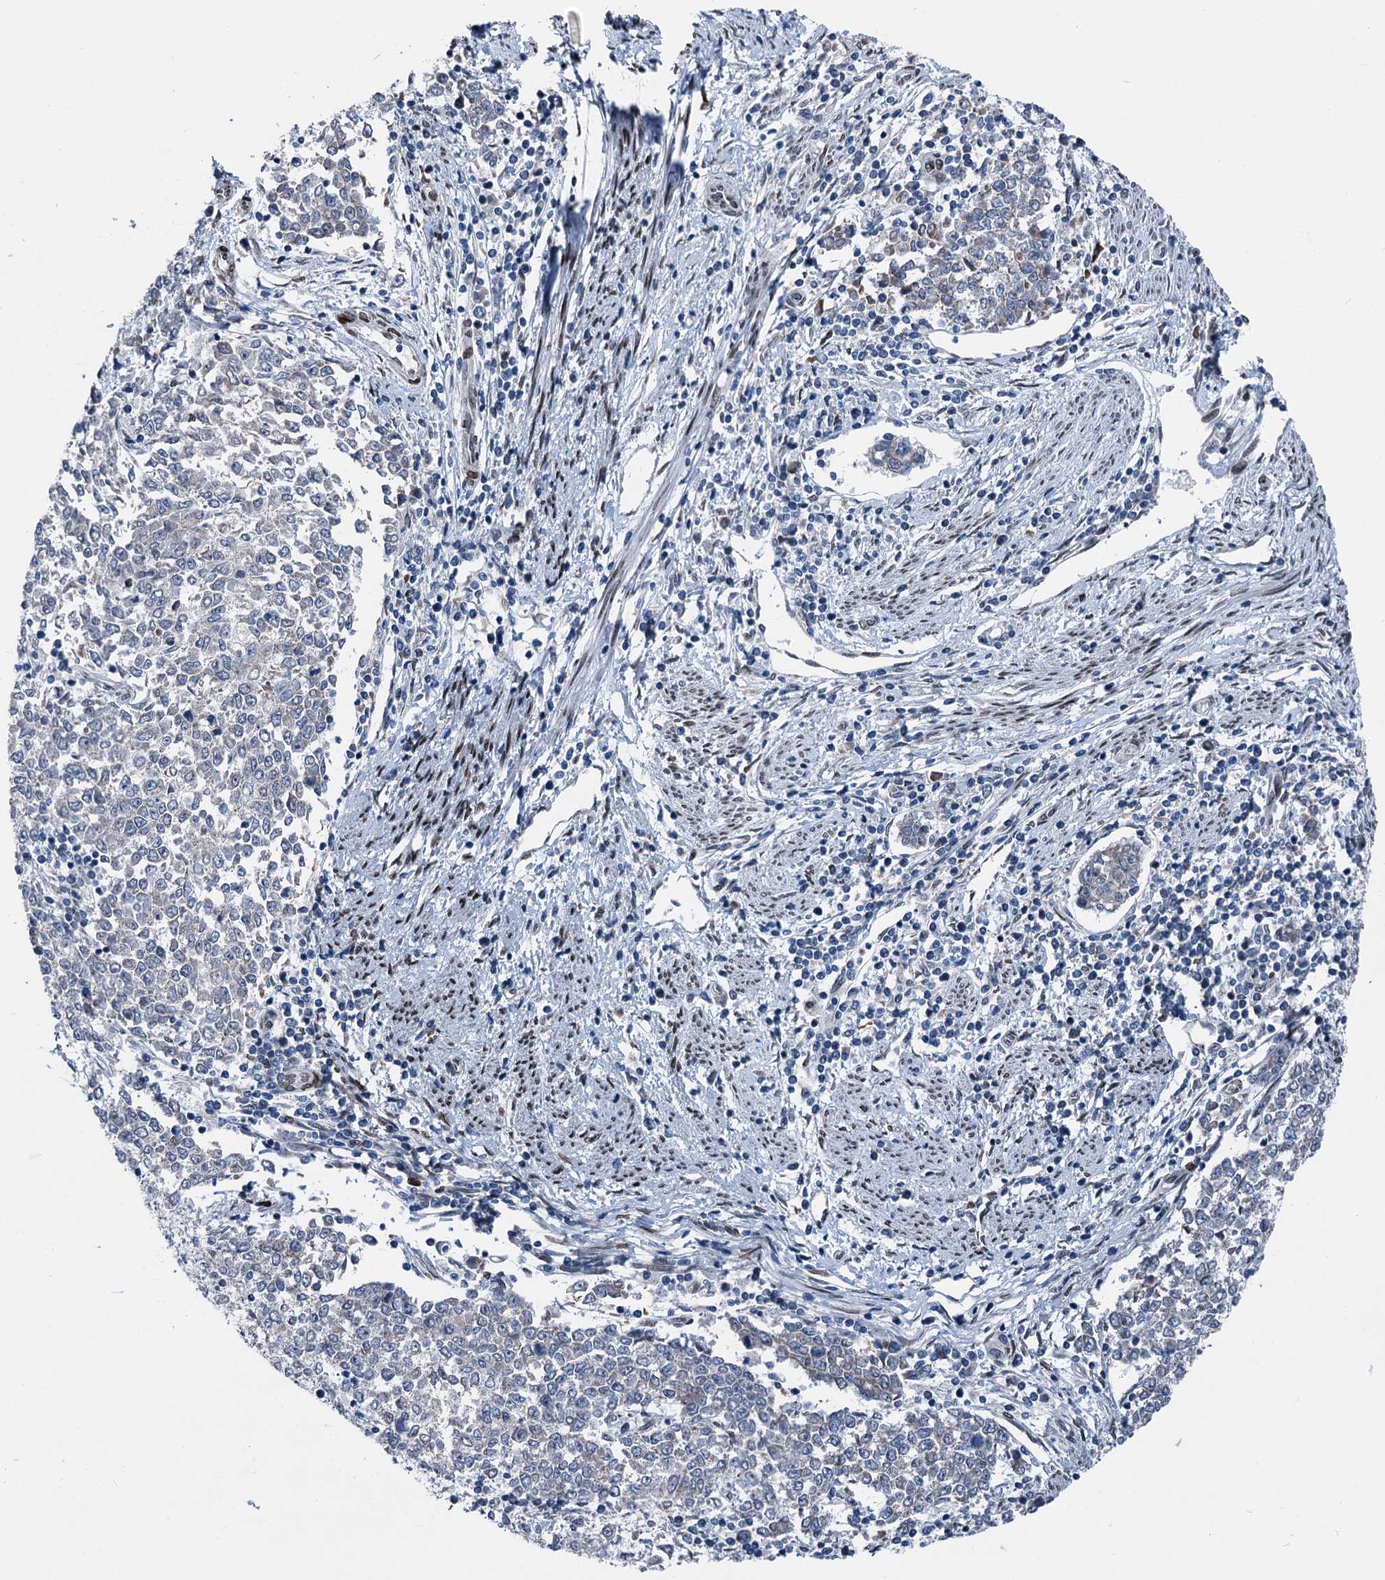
{"staining": {"intensity": "negative", "quantity": "none", "location": "none"}, "tissue": "endometrial cancer", "cell_type": "Tumor cells", "image_type": "cancer", "snomed": [{"axis": "morphology", "description": "Adenocarcinoma, NOS"}, {"axis": "topography", "description": "Endometrium"}], "caption": "This is an IHC photomicrograph of human endometrial cancer (adenocarcinoma). There is no expression in tumor cells.", "gene": "MRPL14", "patient": {"sex": "female", "age": 50}}